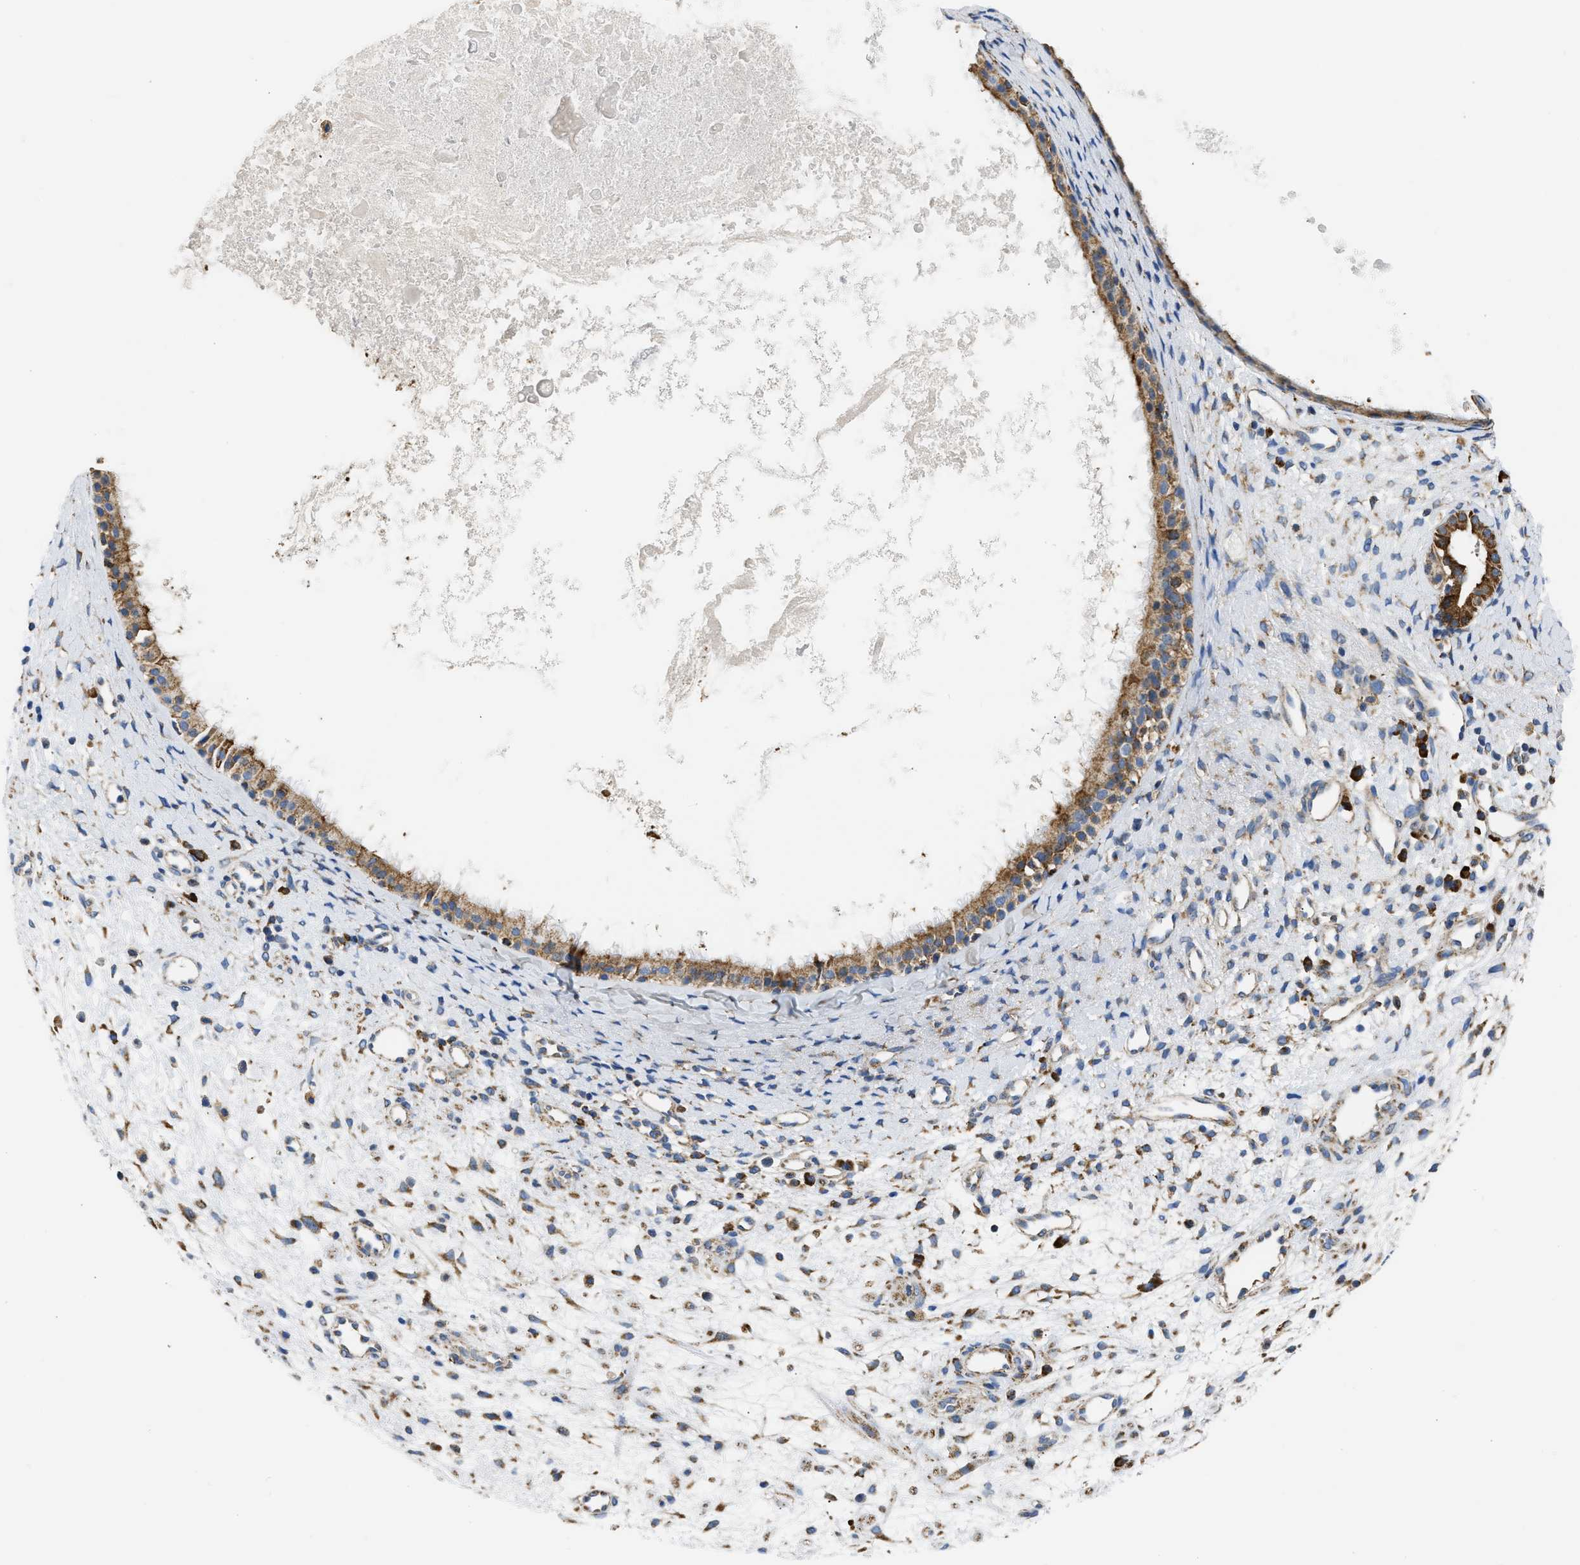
{"staining": {"intensity": "moderate", "quantity": ">75%", "location": "cytoplasmic/membranous"}, "tissue": "nasopharynx", "cell_type": "Respiratory epithelial cells", "image_type": "normal", "snomed": [{"axis": "morphology", "description": "Normal tissue, NOS"}, {"axis": "topography", "description": "Nasopharynx"}], "caption": "IHC of unremarkable nasopharynx demonstrates medium levels of moderate cytoplasmic/membranous staining in approximately >75% of respiratory epithelial cells. Immunohistochemistry (ihc) stains the protein of interest in brown and the nuclei are stained blue.", "gene": "CYCS", "patient": {"sex": "male", "age": 22}}